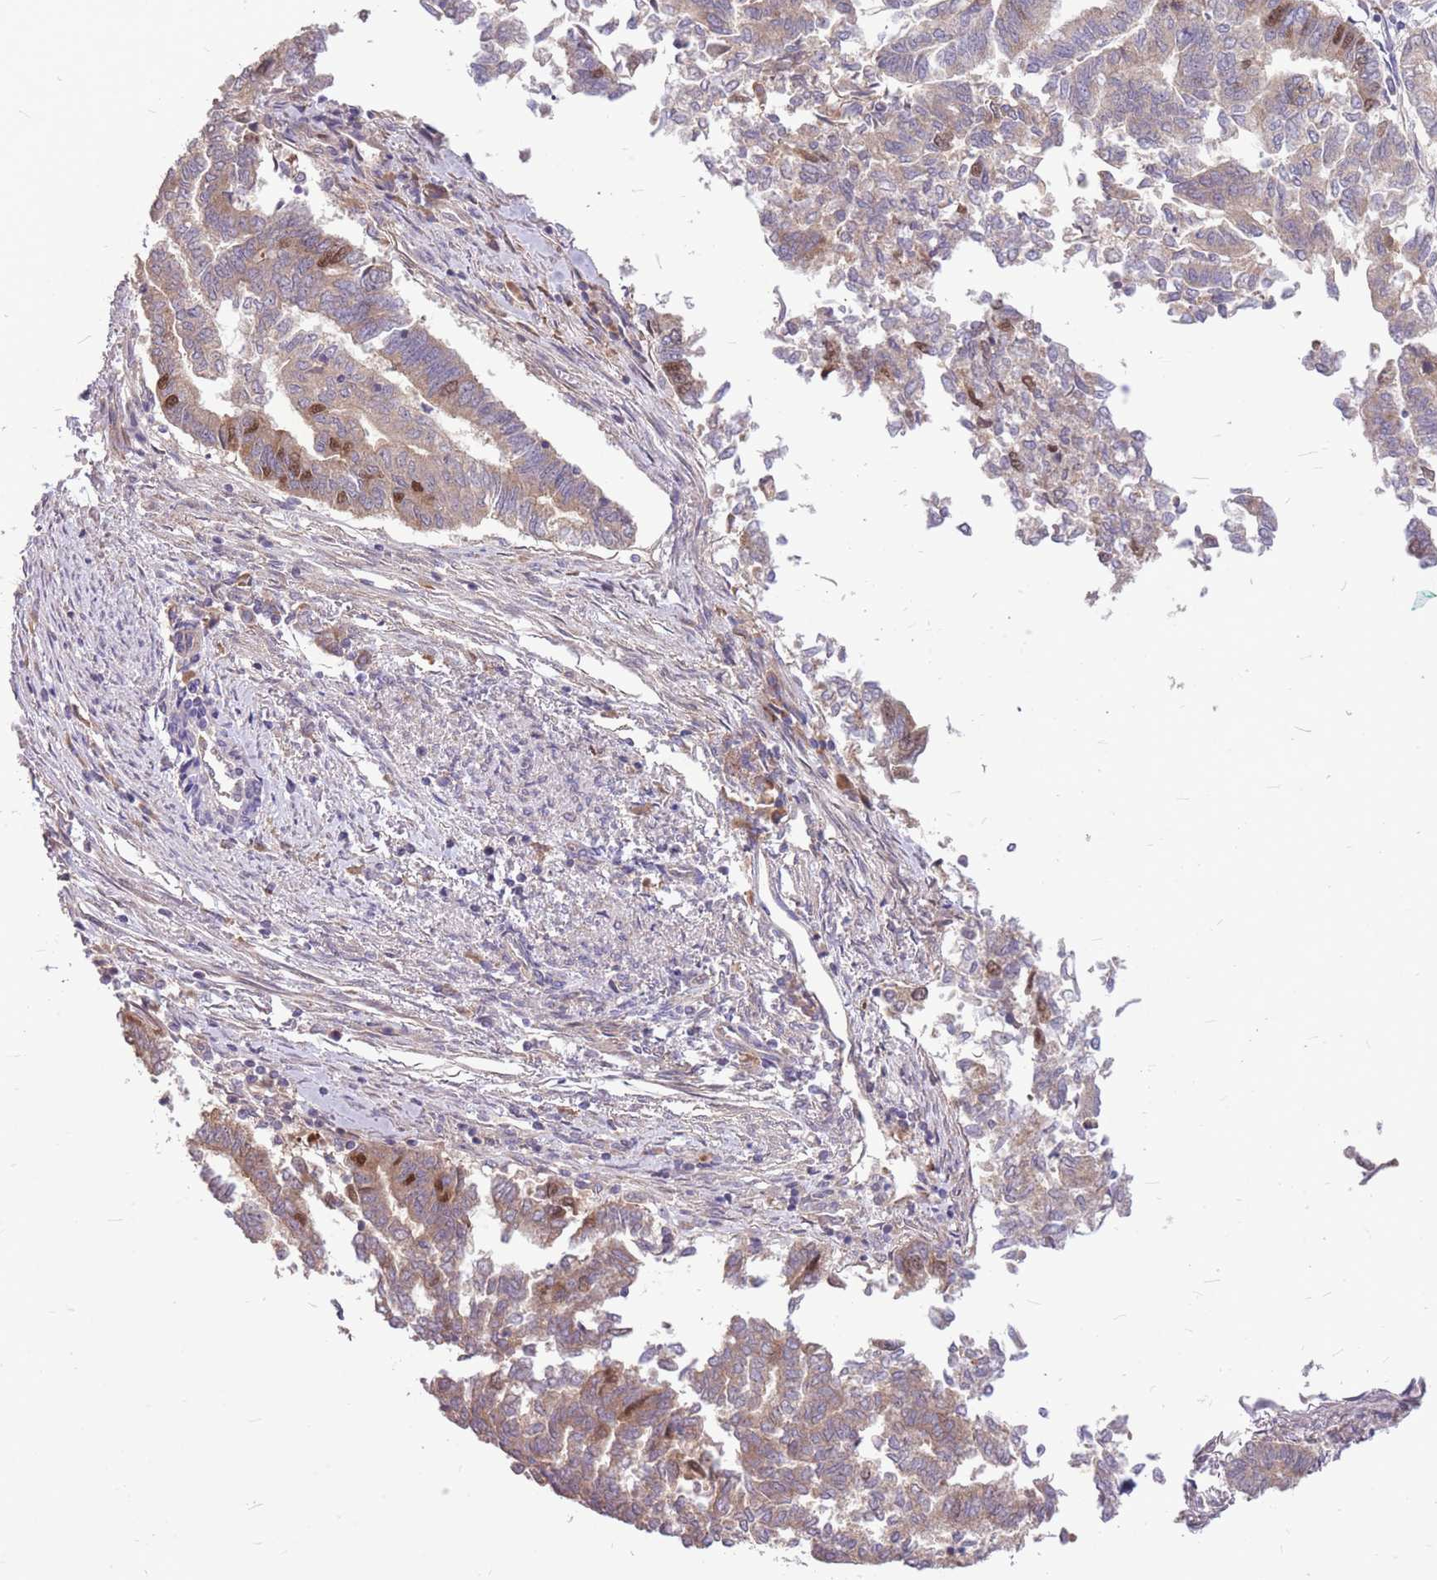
{"staining": {"intensity": "moderate", "quantity": "<25%", "location": "cytoplasmic/membranous,nuclear"}, "tissue": "endometrial cancer", "cell_type": "Tumor cells", "image_type": "cancer", "snomed": [{"axis": "morphology", "description": "Adenocarcinoma, NOS"}, {"axis": "topography", "description": "Endometrium"}], "caption": "This image exhibits IHC staining of adenocarcinoma (endometrial), with low moderate cytoplasmic/membranous and nuclear staining in about <25% of tumor cells.", "gene": "GMNN", "patient": {"sex": "female", "age": 79}}